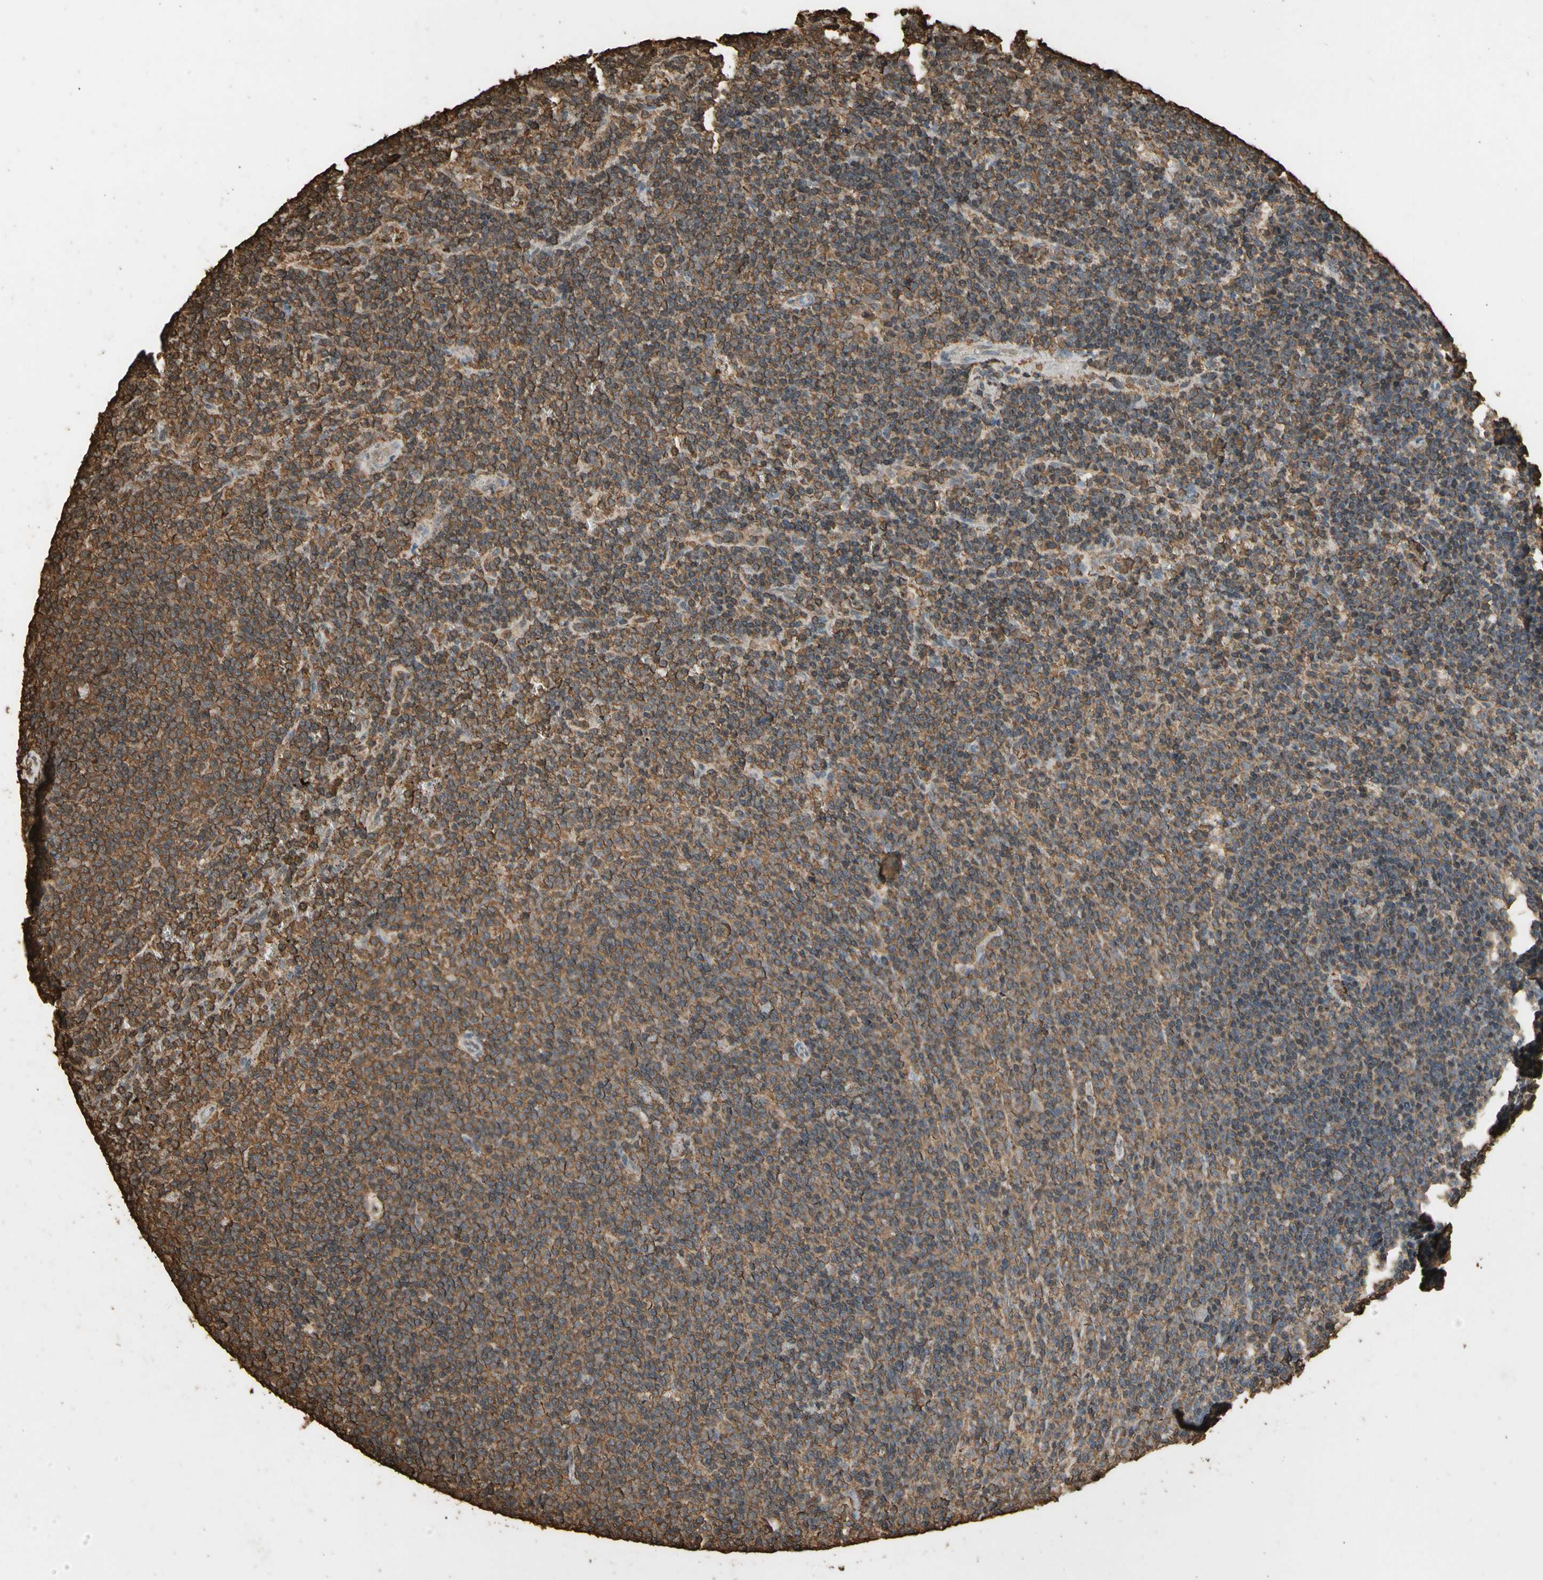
{"staining": {"intensity": "moderate", "quantity": ">75%", "location": "cytoplasmic/membranous"}, "tissue": "lymphoma", "cell_type": "Tumor cells", "image_type": "cancer", "snomed": [{"axis": "morphology", "description": "Malignant lymphoma, non-Hodgkin's type, Low grade"}, {"axis": "topography", "description": "Spleen"}], "caption": "Lymphoma tissue exhibits moderate cytoplasmic/membranous staining in approximately >75% of tumor cells", "gene": "TNFSF13B", "patient": {"sex": "female", "age": 50}}